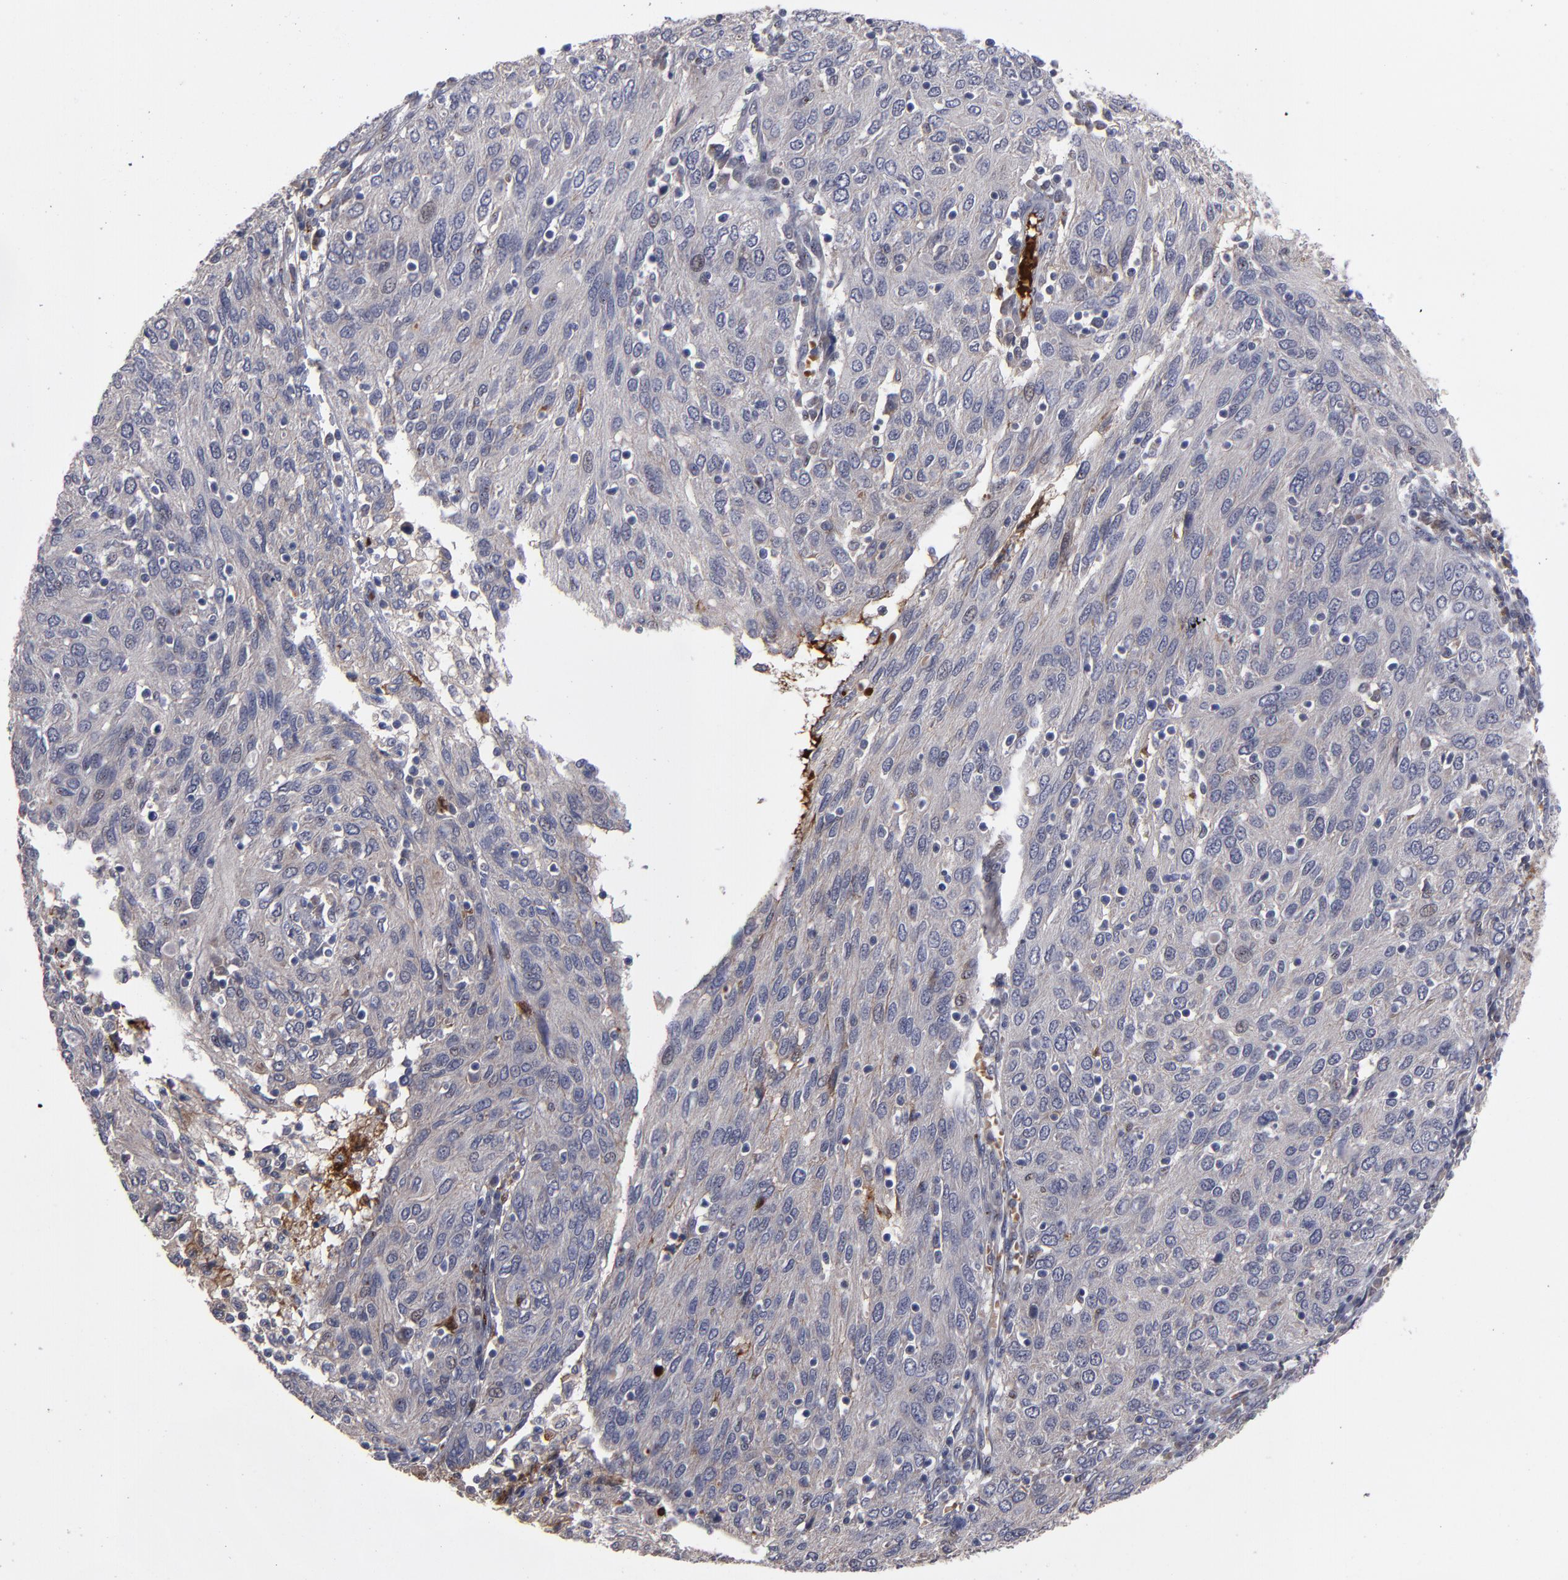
{"staining": {"intensity": "weak", "quantity": "25%-75%", "location": "nuclear"}, "tissue": "ovarian cancer", "cell_type": "Tumor cells", "image_type": "cancer", "snomed": [{"axis": "morphology", "description": "Carcinoma, endometroid"}, {"axis": "topography", "description": "Ovary"}], "caption": "Immunohistochemistry image of human ovarian endometroid carcinoma stained for a protein (brown), which demonstrates low levels of weak nuclear staining in about 25%-75% of tumor cells.", "gene": "EXD2", "patient": {"sex": "female", "age": 50}}